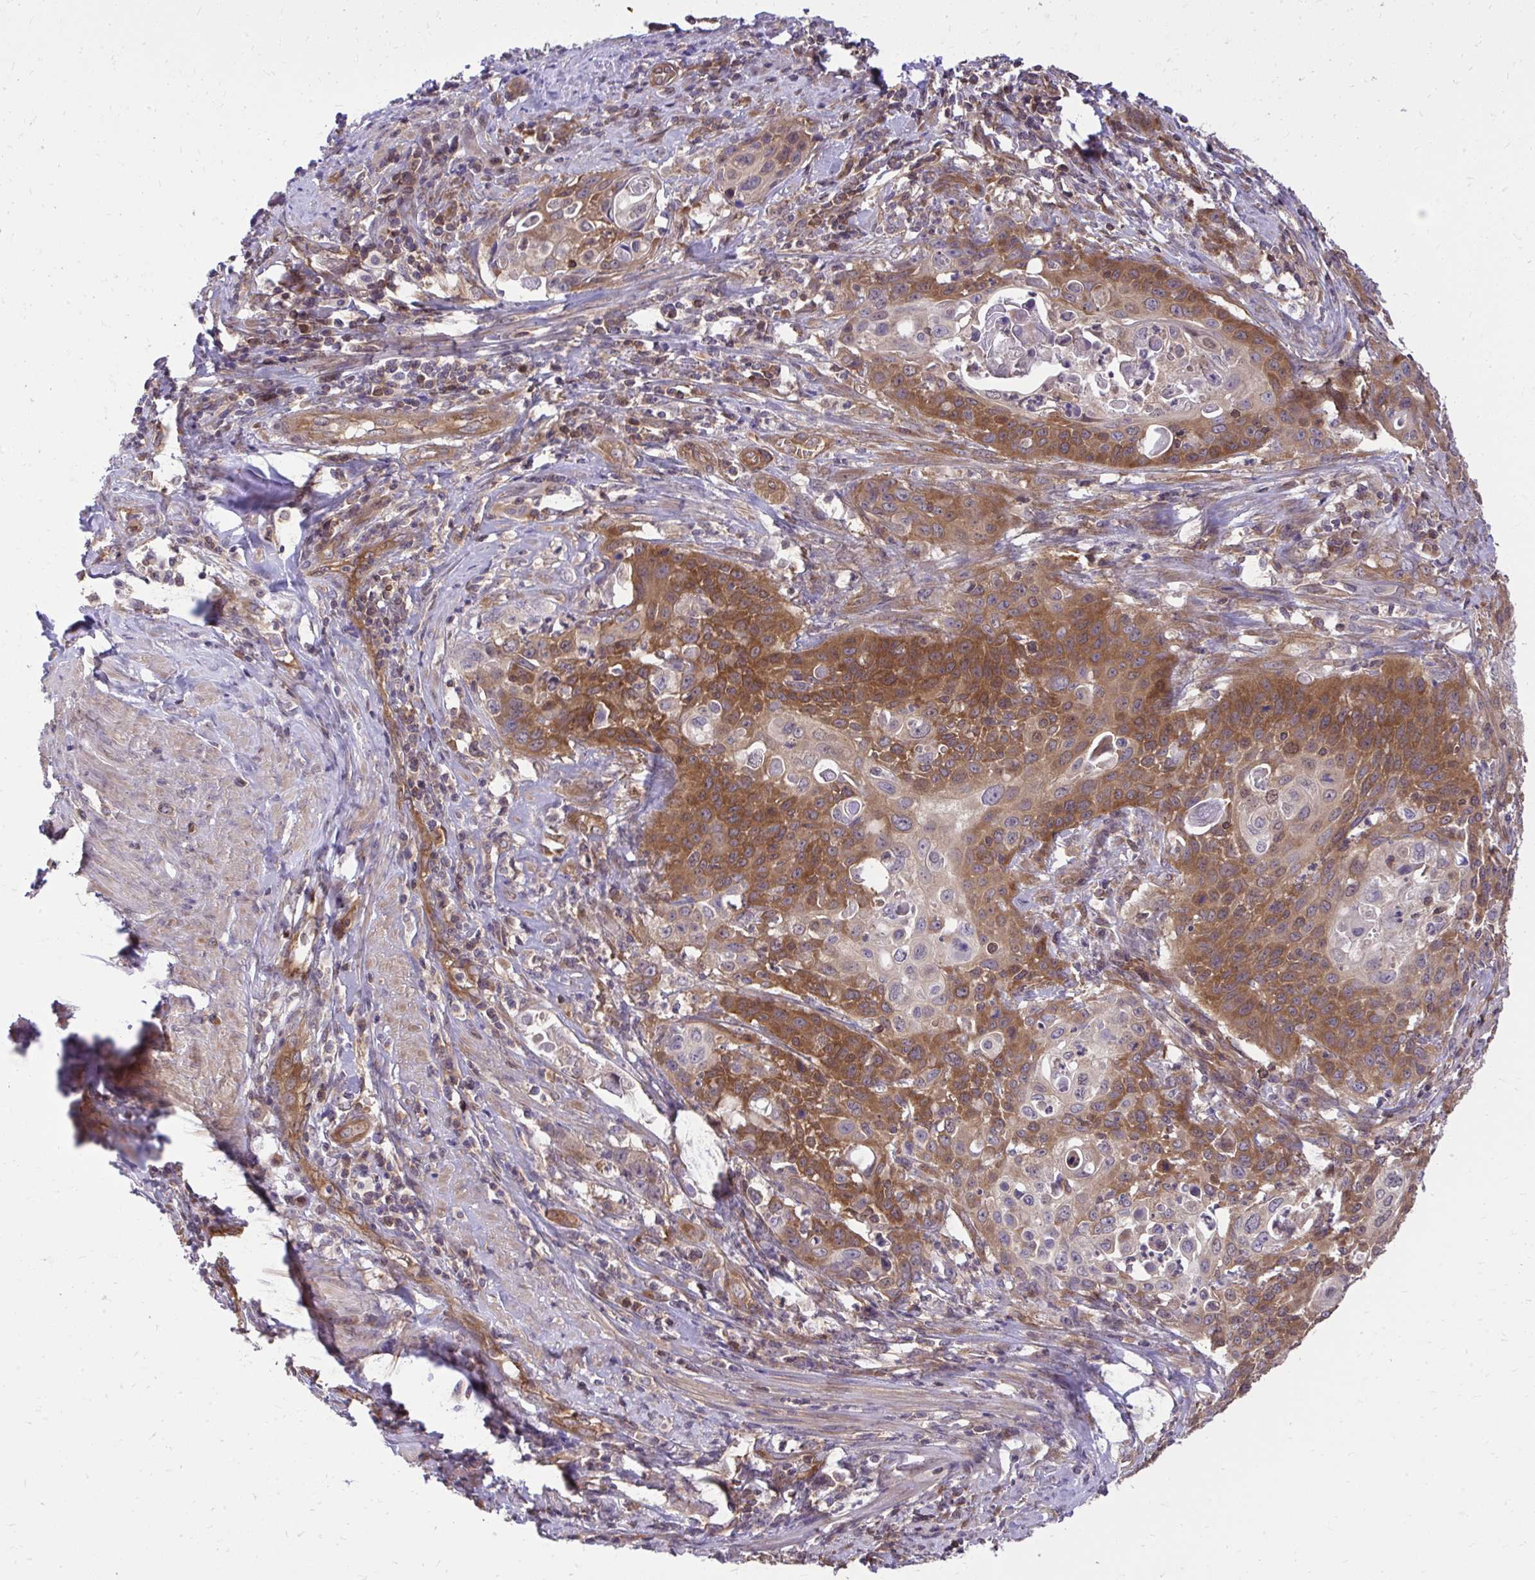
{"staining": {"intensity": "strong", "quantity": "25%-75%", "location": "cytoplasmic/membranous"}, "tissue": "cervical cancer", "cell_type": "Tumor cells", "image_type": "cancer", "snomed": [{"axis": "morphology", "description": "Squamous cell carcinoma, NOS"}, {"axis": "topography", "description": "Cervix"}], "caption": "Immunohistochemical staining of cervical squamous cell carcinoma demonstrates high levels of strong cytoplasmic/membranous expression in approximately 25%-75% of tumor cells. (brown staining indicates protein expression, while blue staining denotes nuclei).", "gene": "PPP5C", "patient": {"sex": "female", "age": 65}}